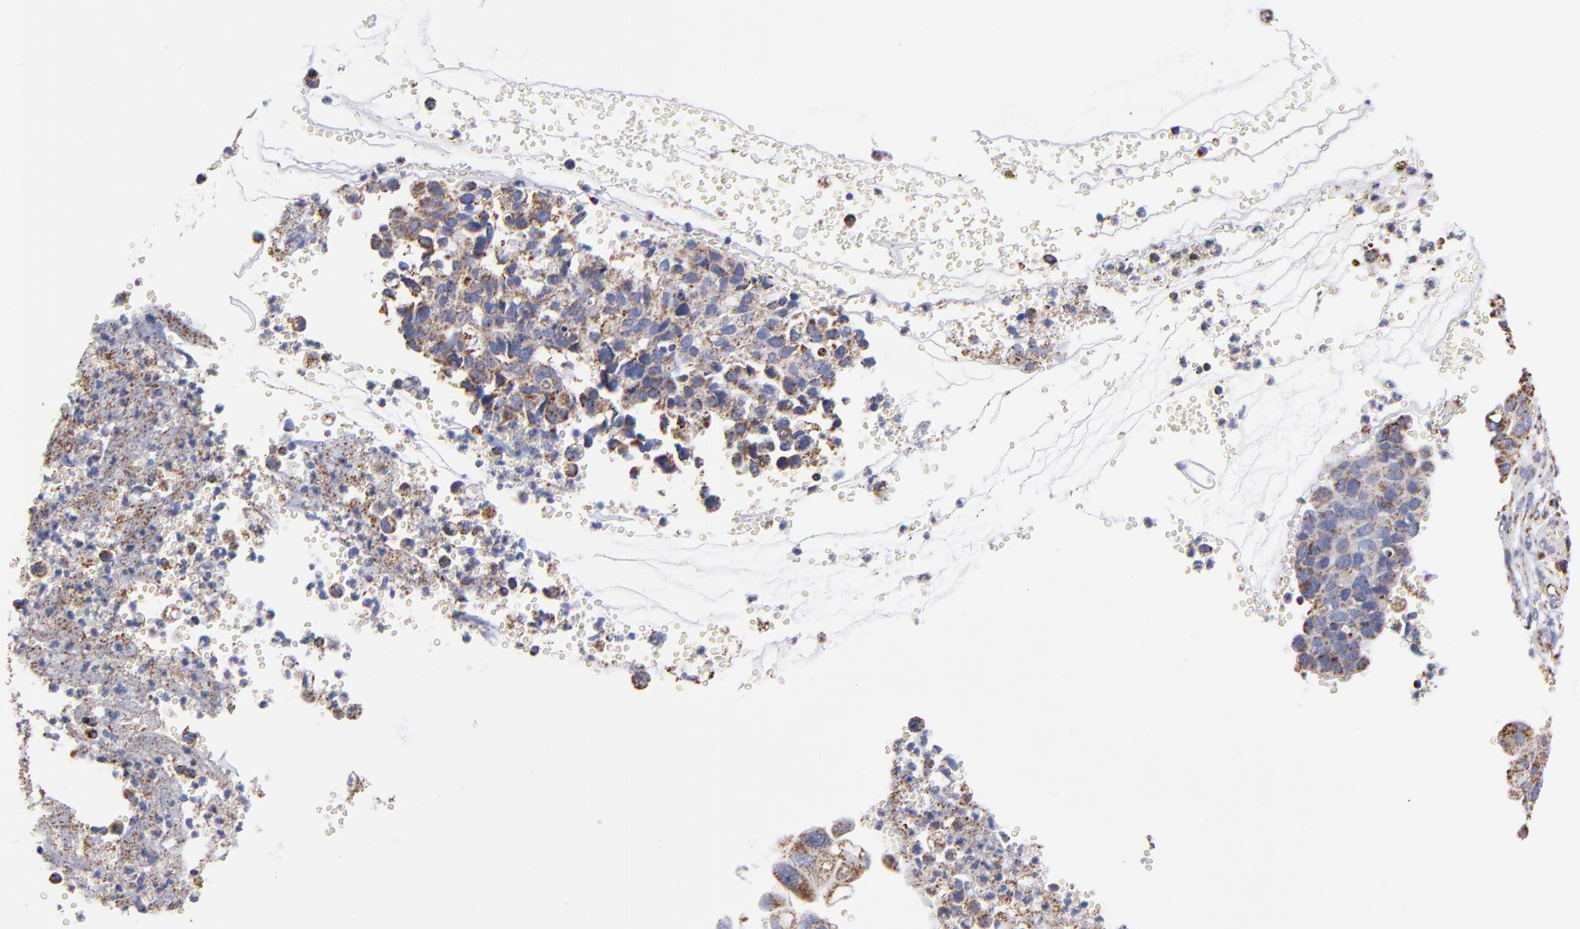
{"staining": {"intensity": "moderate", "quantity": ">75%", "location": "cytoplasmic/membranous"}, "tissue": "cervical cancer", "cell_type": "Tumor cells", "image_type": "cancer", "snomed": [{"axis": "morphology", "description": "Normal tissue, NOS"}, {"axis": "morphology", "description": "Squamous cell carcinoma, NOS"}, {"axis": "topography", "description": "Cervix"}], "caption": "DAB (3,3'-diaminobenzidine) immunohistochemical staining of cervical squamous cell carcinoma demonstrates moderate cytoplasmic/membranous protein staining in about >75% of tumor cells.", "gene": "PHB1", "patient": {"sex": "female", "age": 45}}